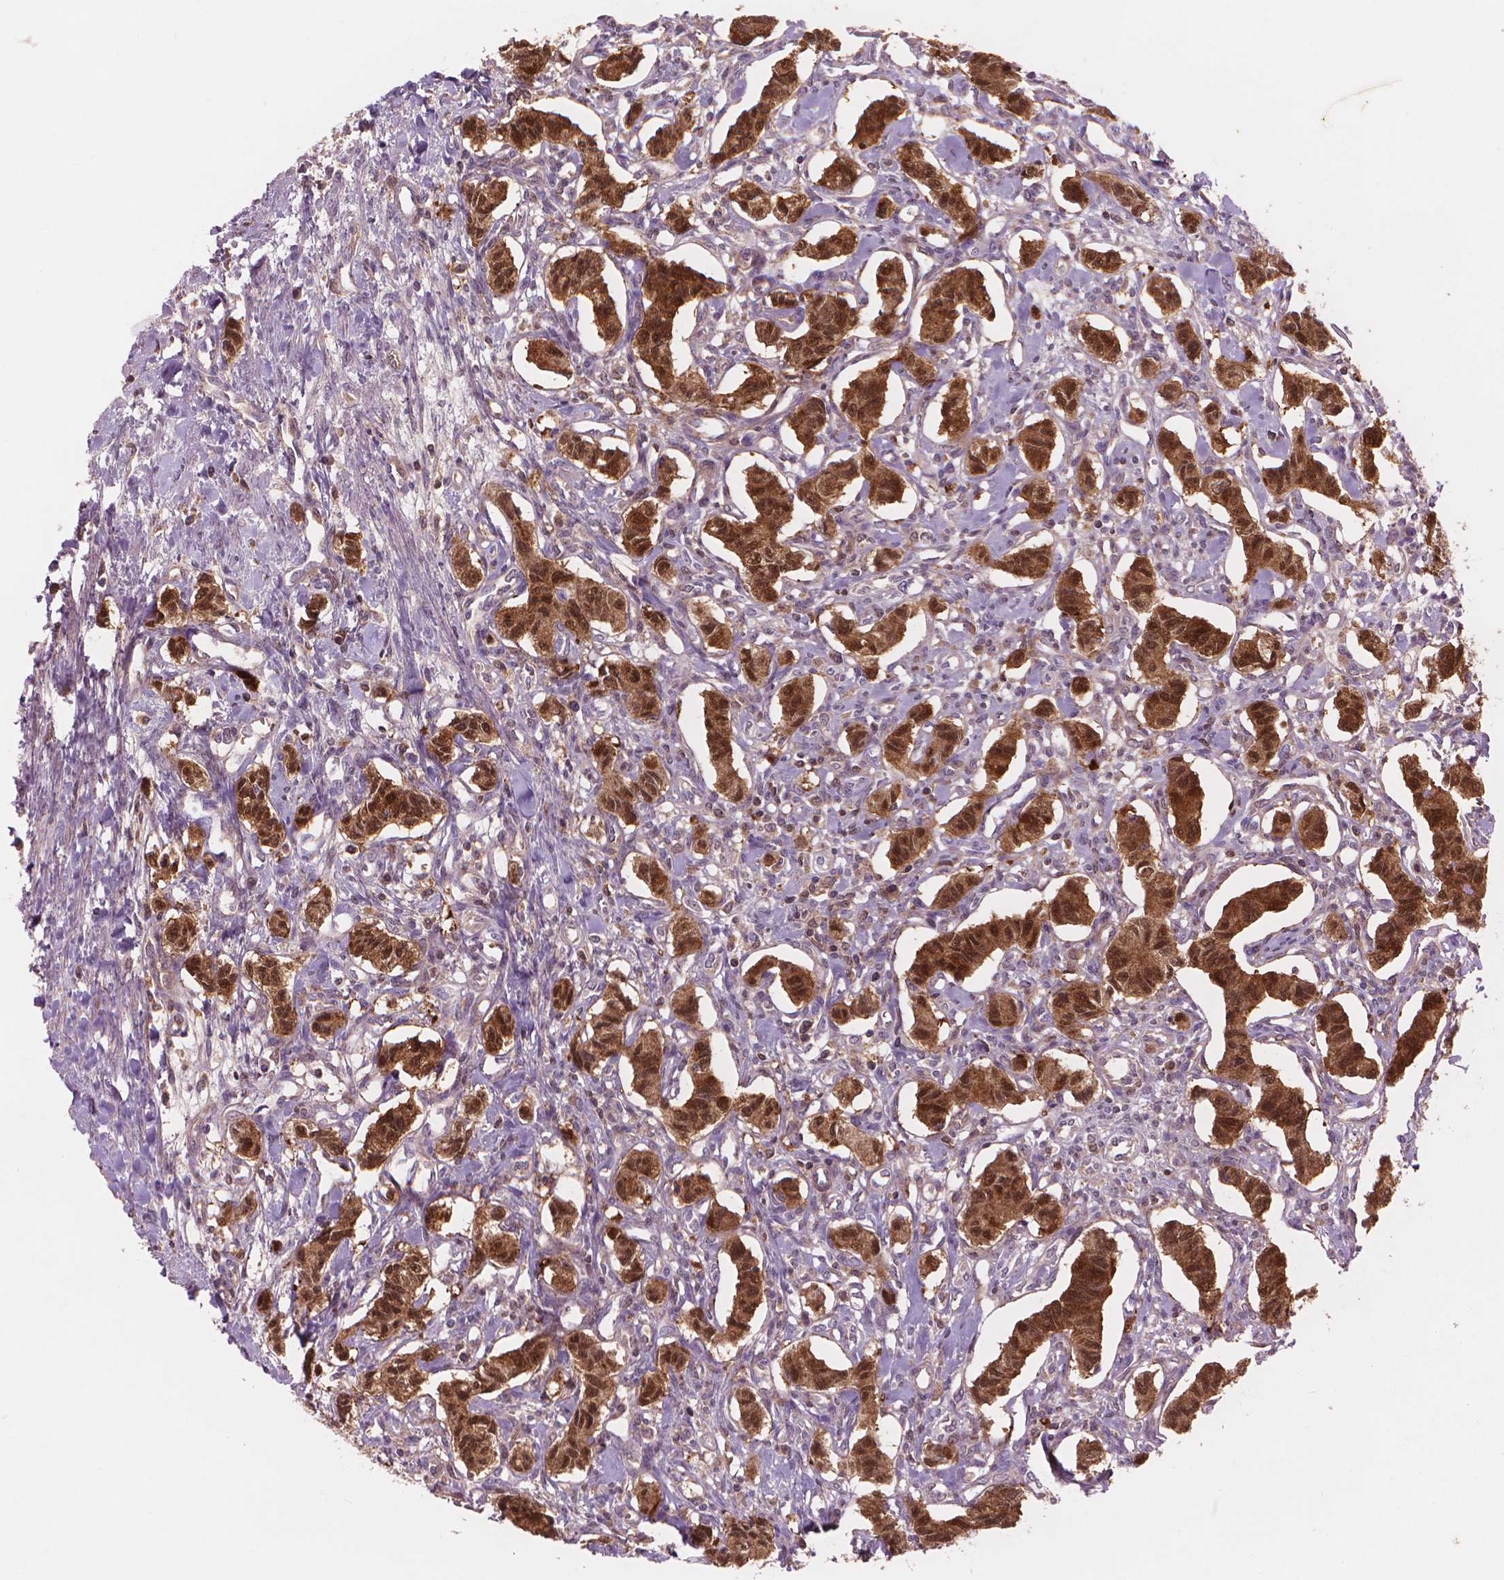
{"staining": {"intensity": "strong", "quantity": ">75%", "location": "cytoplasmic/membranous,nuclear"}, "tissue": "carcinoid", "cell_type": "Tumor cells", "image_type": "cancer", "snomed": [{"axis": "morphology", "description": "Carcinoid, malignant, NOS"}, {"axis": "topography", "description": "Kidney"}], "caption": "An image showing strong cytoplasmic/membranous and nuclear positivity in about >75% of tumor cells in carcinoid, as visualized by brown immunohistochemical staining.", "gene": "ENO2", "patient": {"sex": "female", "age": 41}}